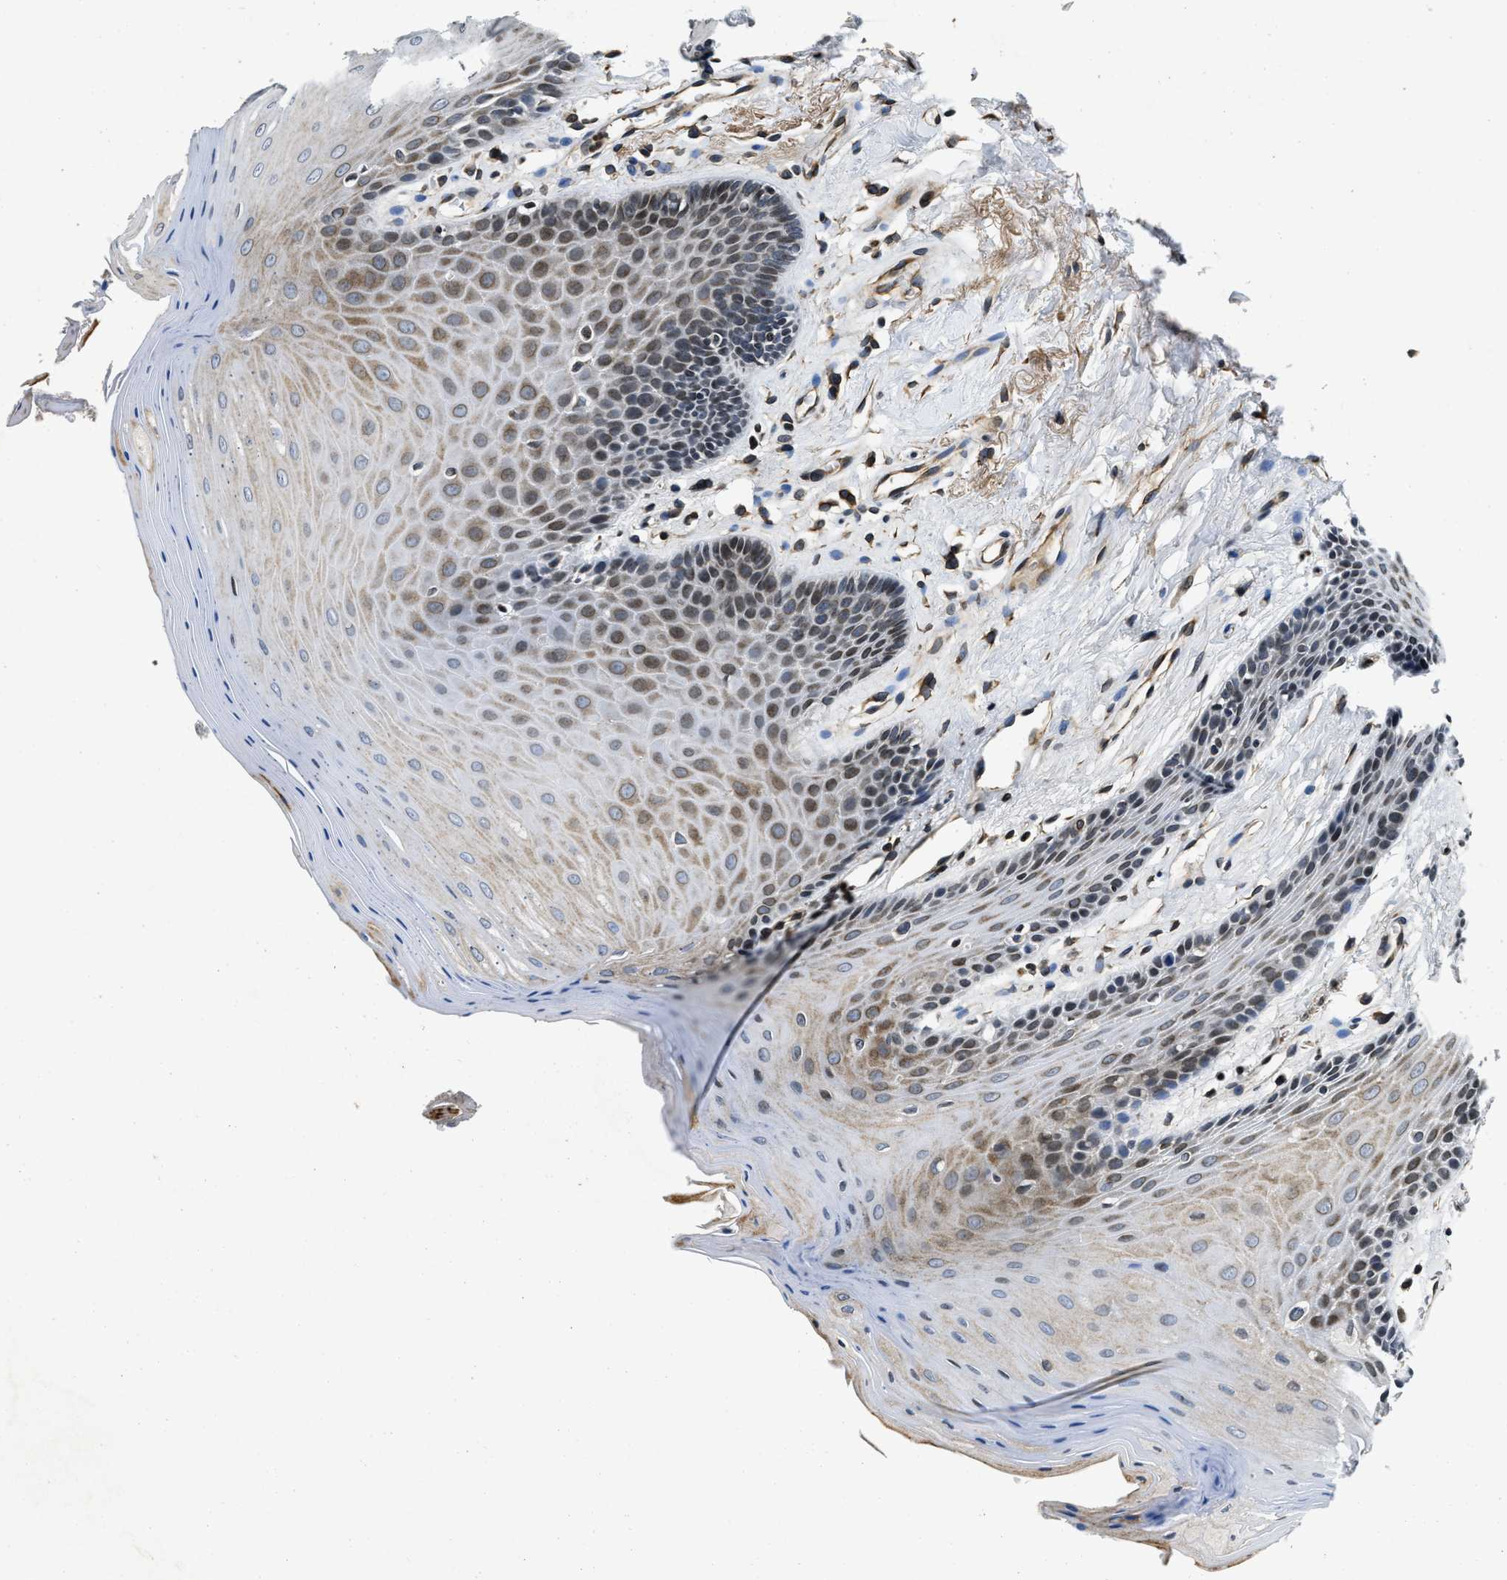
{"staining": {"intensity": "moderate", "quantity": ">75%", "location": "cytoplasmic/membranous,nuclear"}, "tissue": "oral mucosa", "cell_type": "Squamous epithelial cells", "image_type": "normal", "snomed": [{"axis": "morphology", "description": "Normal tissue, NOS"}, {"axis": "morphology", "description": "Squamous cell carcinoma, NOS"}, {"axis": "topography", "description": "Oral tissue"}, {"axis": "topography", "description": "Head-Neck"}], "caption": "Moderate cytoplasmic/membranous,nuclear staining is present in about >75% of squamous epithelial cells in benign oral mucosa.", "gene": "ZC3HC1", "patient": {"sex": "male", "age": 71}}